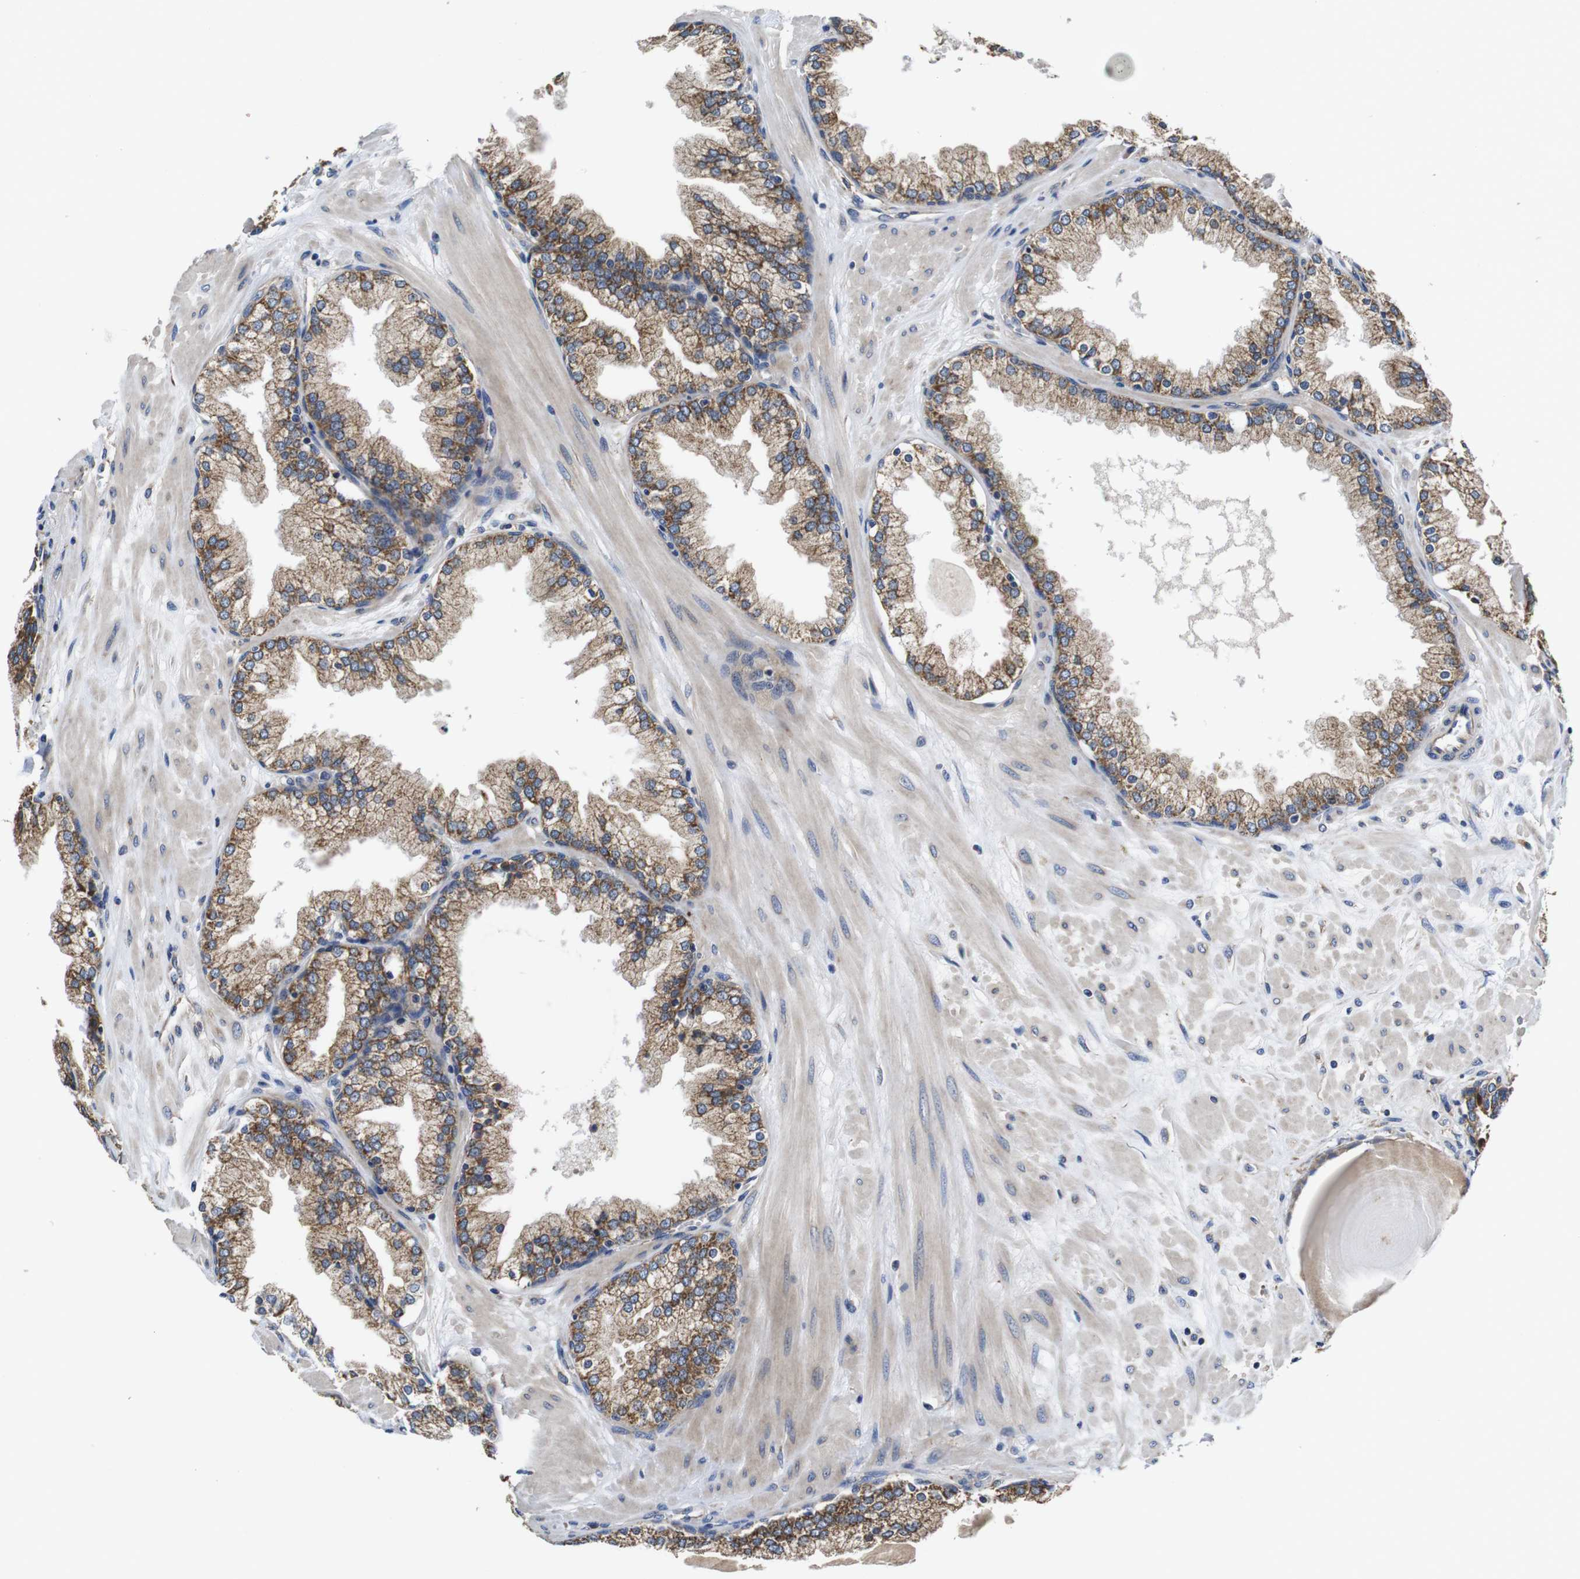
{"staining": {"intensity": "moderate", "quantity": ">75%", "location": "cytoplasmic/membranous"}, "tissue": "prostate", "cell_type": "Glandular cells", "image_type": "normal", "snomed": [{"axis": "morphology", "description": "Normal tissue, NOS"}, {"axis": "topography", "description": "Prostate"}], "caption": "Approximately >75% of glandular cells in benign prostate demonstrate moderate cytoplasmic/membranous protein positivity as visualized by brown immunohistochemical staining.", "gene": "MARCHF7", "patient": {"sex": "male", "age": 51}}